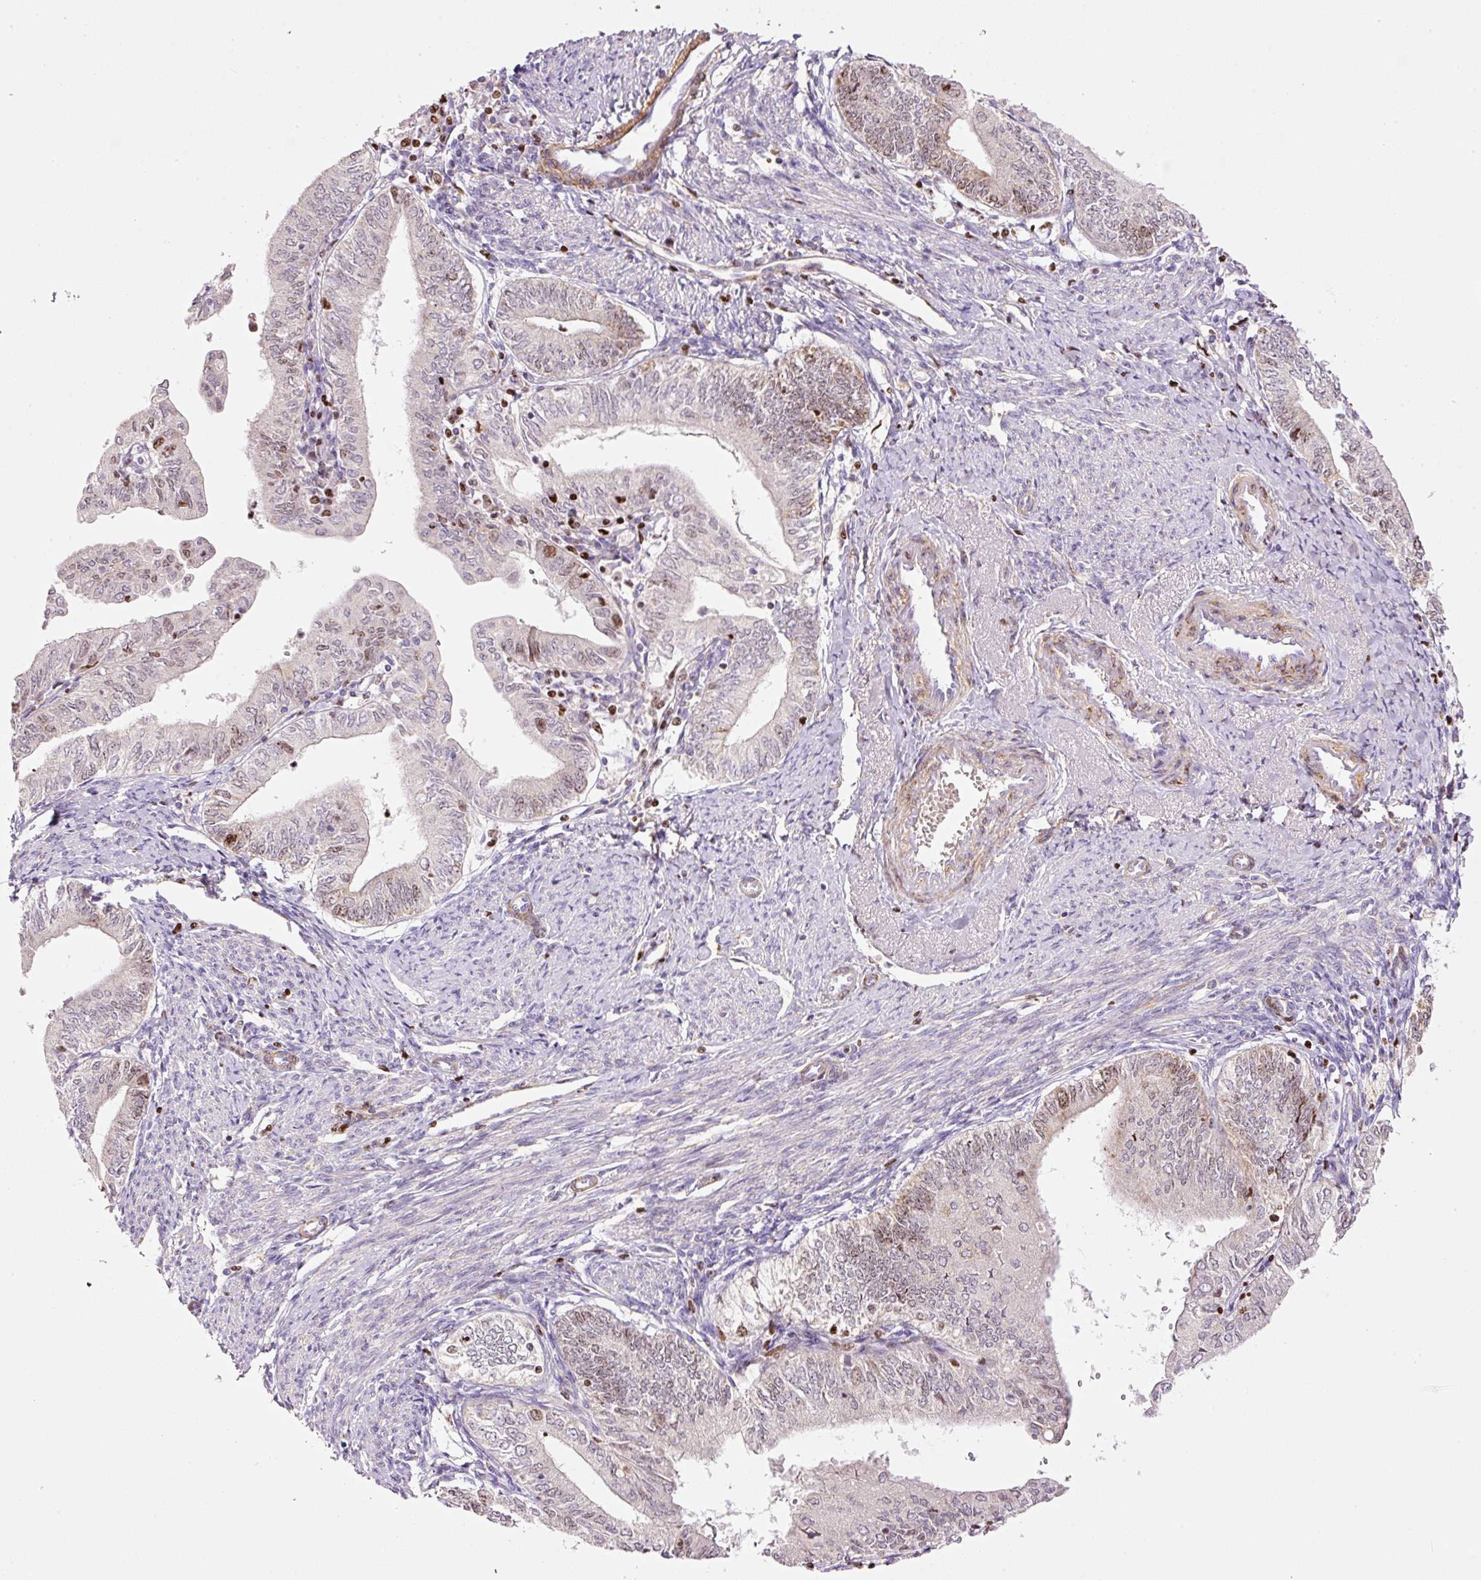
{"staining": {"intensity": "weak", "quantity": "<25%", "location": "cytoplasmic/membranous,nuclear"}, "tissue": "endometrial cancer", "cell_type": "Tumor cells", "image_type": "cancer", "snomed": [{"axis": "morphology", "description": "Adenocarcinoma, NOS"}, {"axis": "topography", "description": "Endometrium"}], "caption": "This is a micrograph of immunohistochemistry (IHC) staining of adenocarcinoma (endometrial), which shows no staining in tumor cells.", "gene": "TMEM8B", "patient": {"sex": "female", "age": 66}}